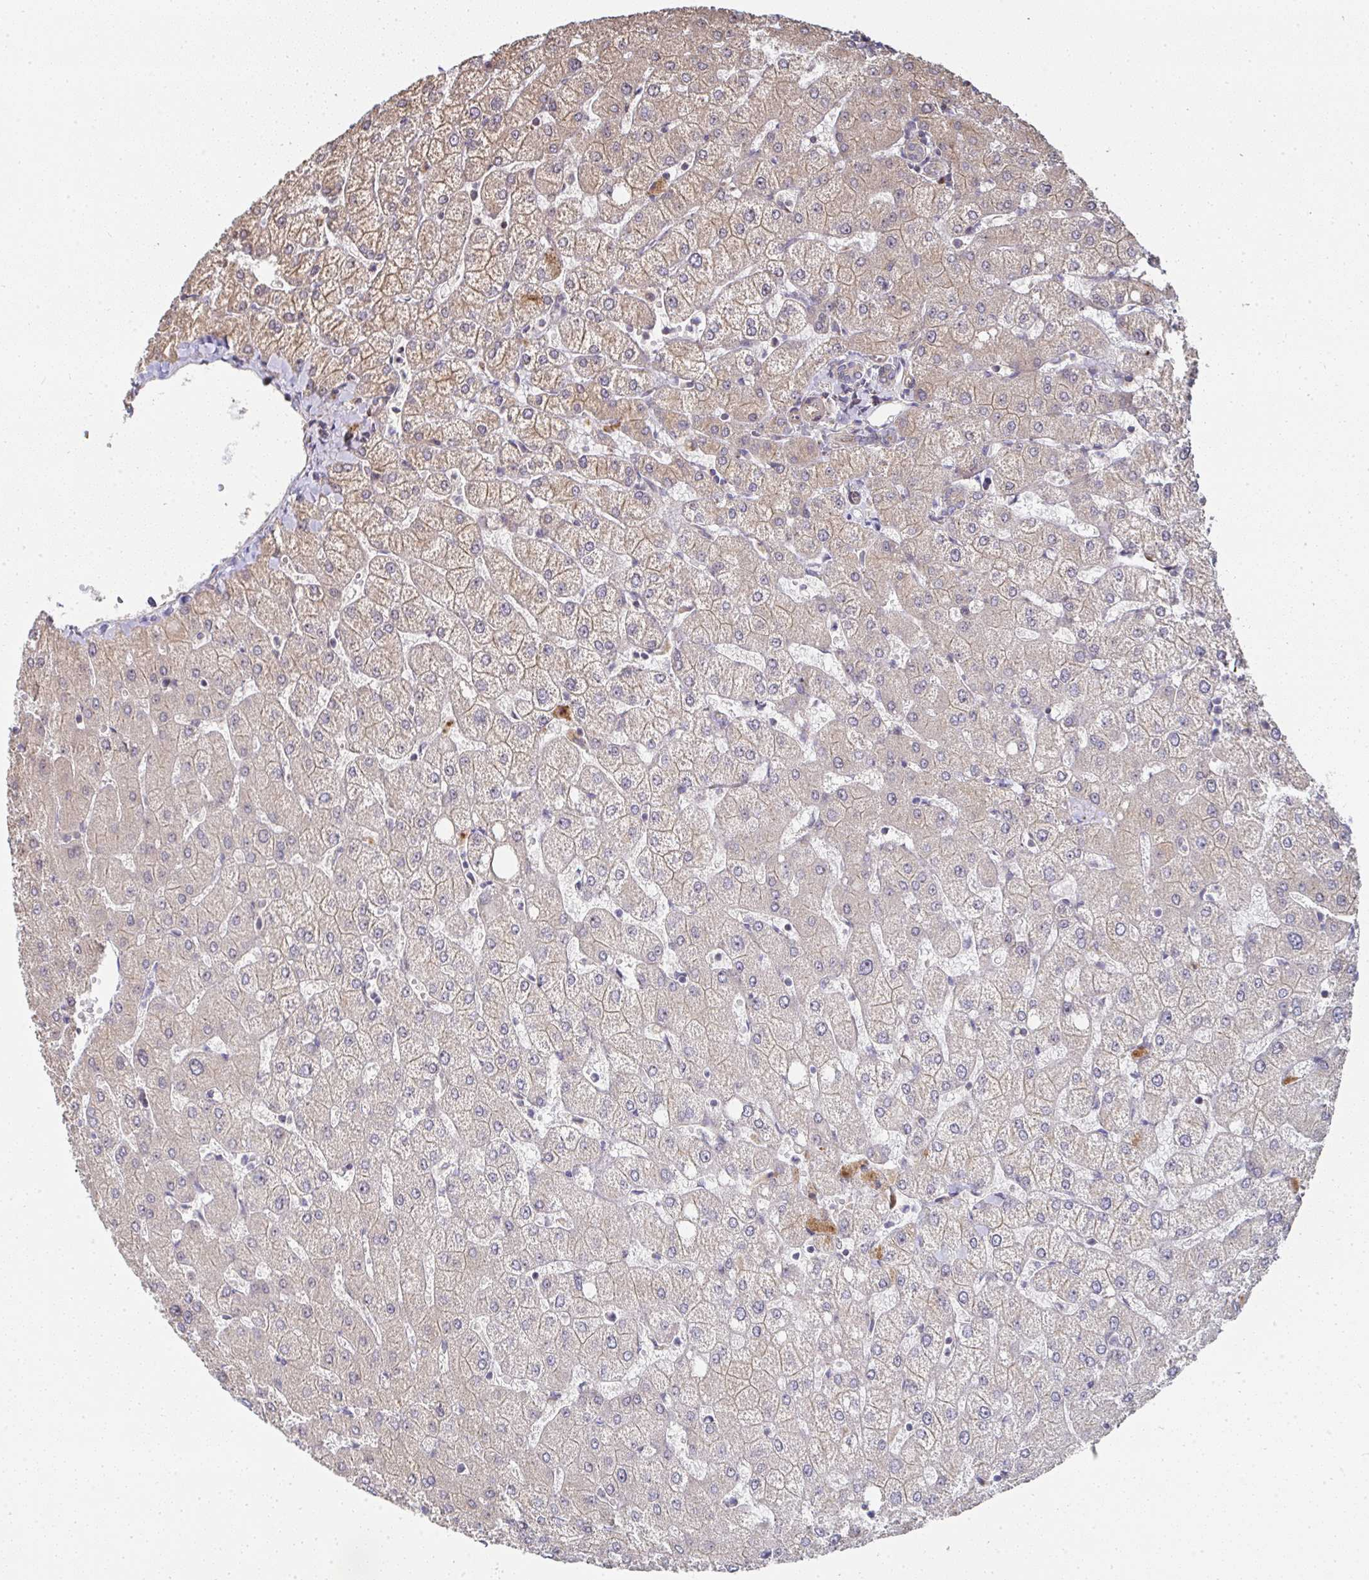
{"staining": {"intensity": "negative", "quantity": "none", "location": "none"}, "tissue": "liver", "cell_type": "Cholangiocytes", "image_type": "normal", "snomed": [{"axis": "morphology", "description": "Normal tissue, NOS"}, {"axis": "topography", "description": "Liver"}], "caption": "Photomicrograph shows no protein expression in cholangiocytes of normal liver.", "gene": "AGTPBP1", "patient": {"sex": "female", "age": 54}}